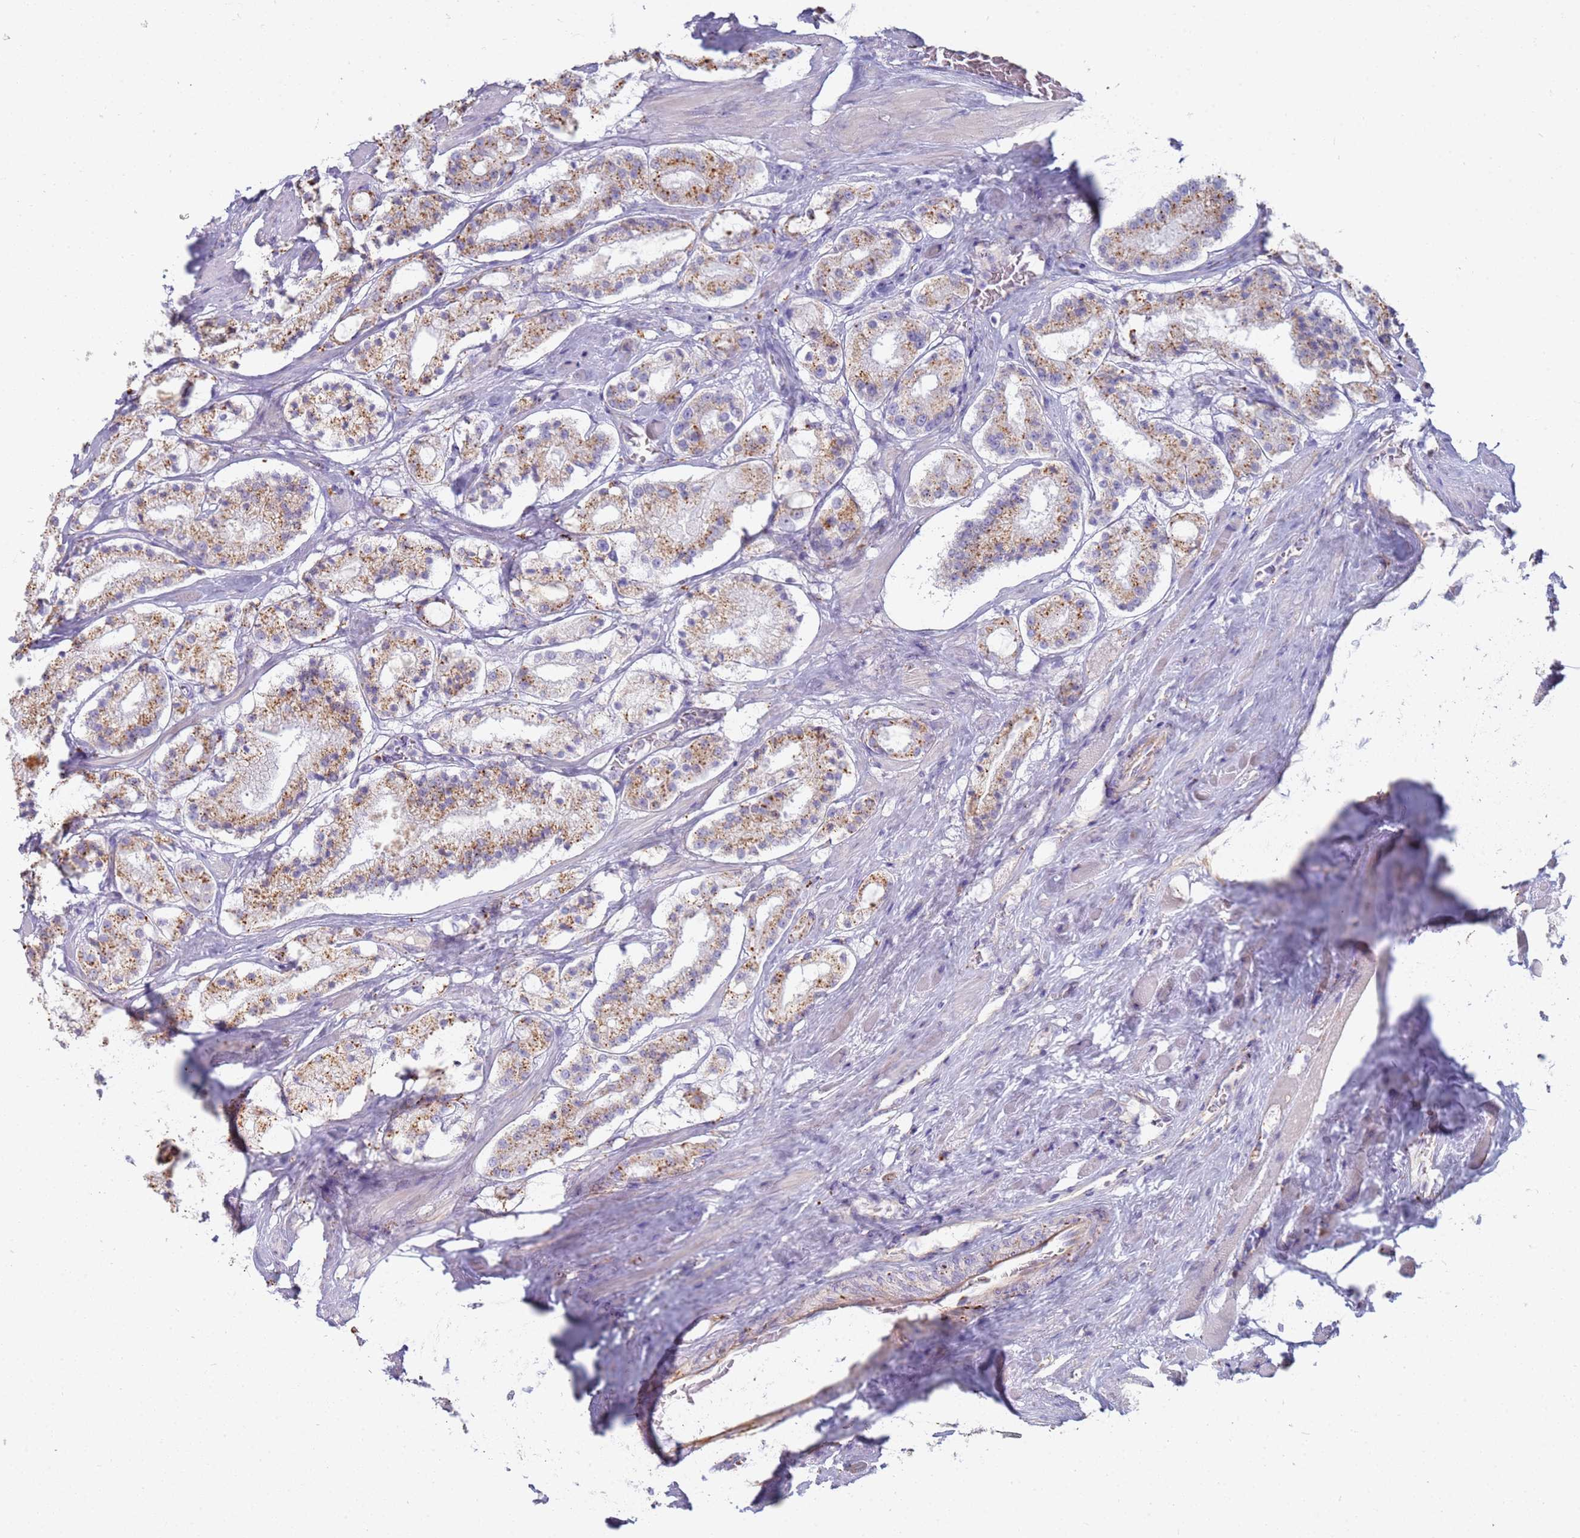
{"staining": {"intensity": "moderate", "quantity": "25%-75%", "location": "cytoplasmic/membranous"}, "tissue": "prostate cancer", "cell_type": "Tumor cells", "image_type": "cancer", "snomed": [{"axis": "morphology", "description": "Adenocarcinoma, High grade"}, {"axis": "topography", "description": "Prostate"}], "caption": "This histopathology image demonstrates immunohistochemistry staining of high-grade adenocarcinoma (prostate), with medium moderate cytoplasmic/membranous positivity in approximately 25%-75% of tumor cells.", "gene": "TMEM229B", "patient": {"sex": "male", "age": 64}}